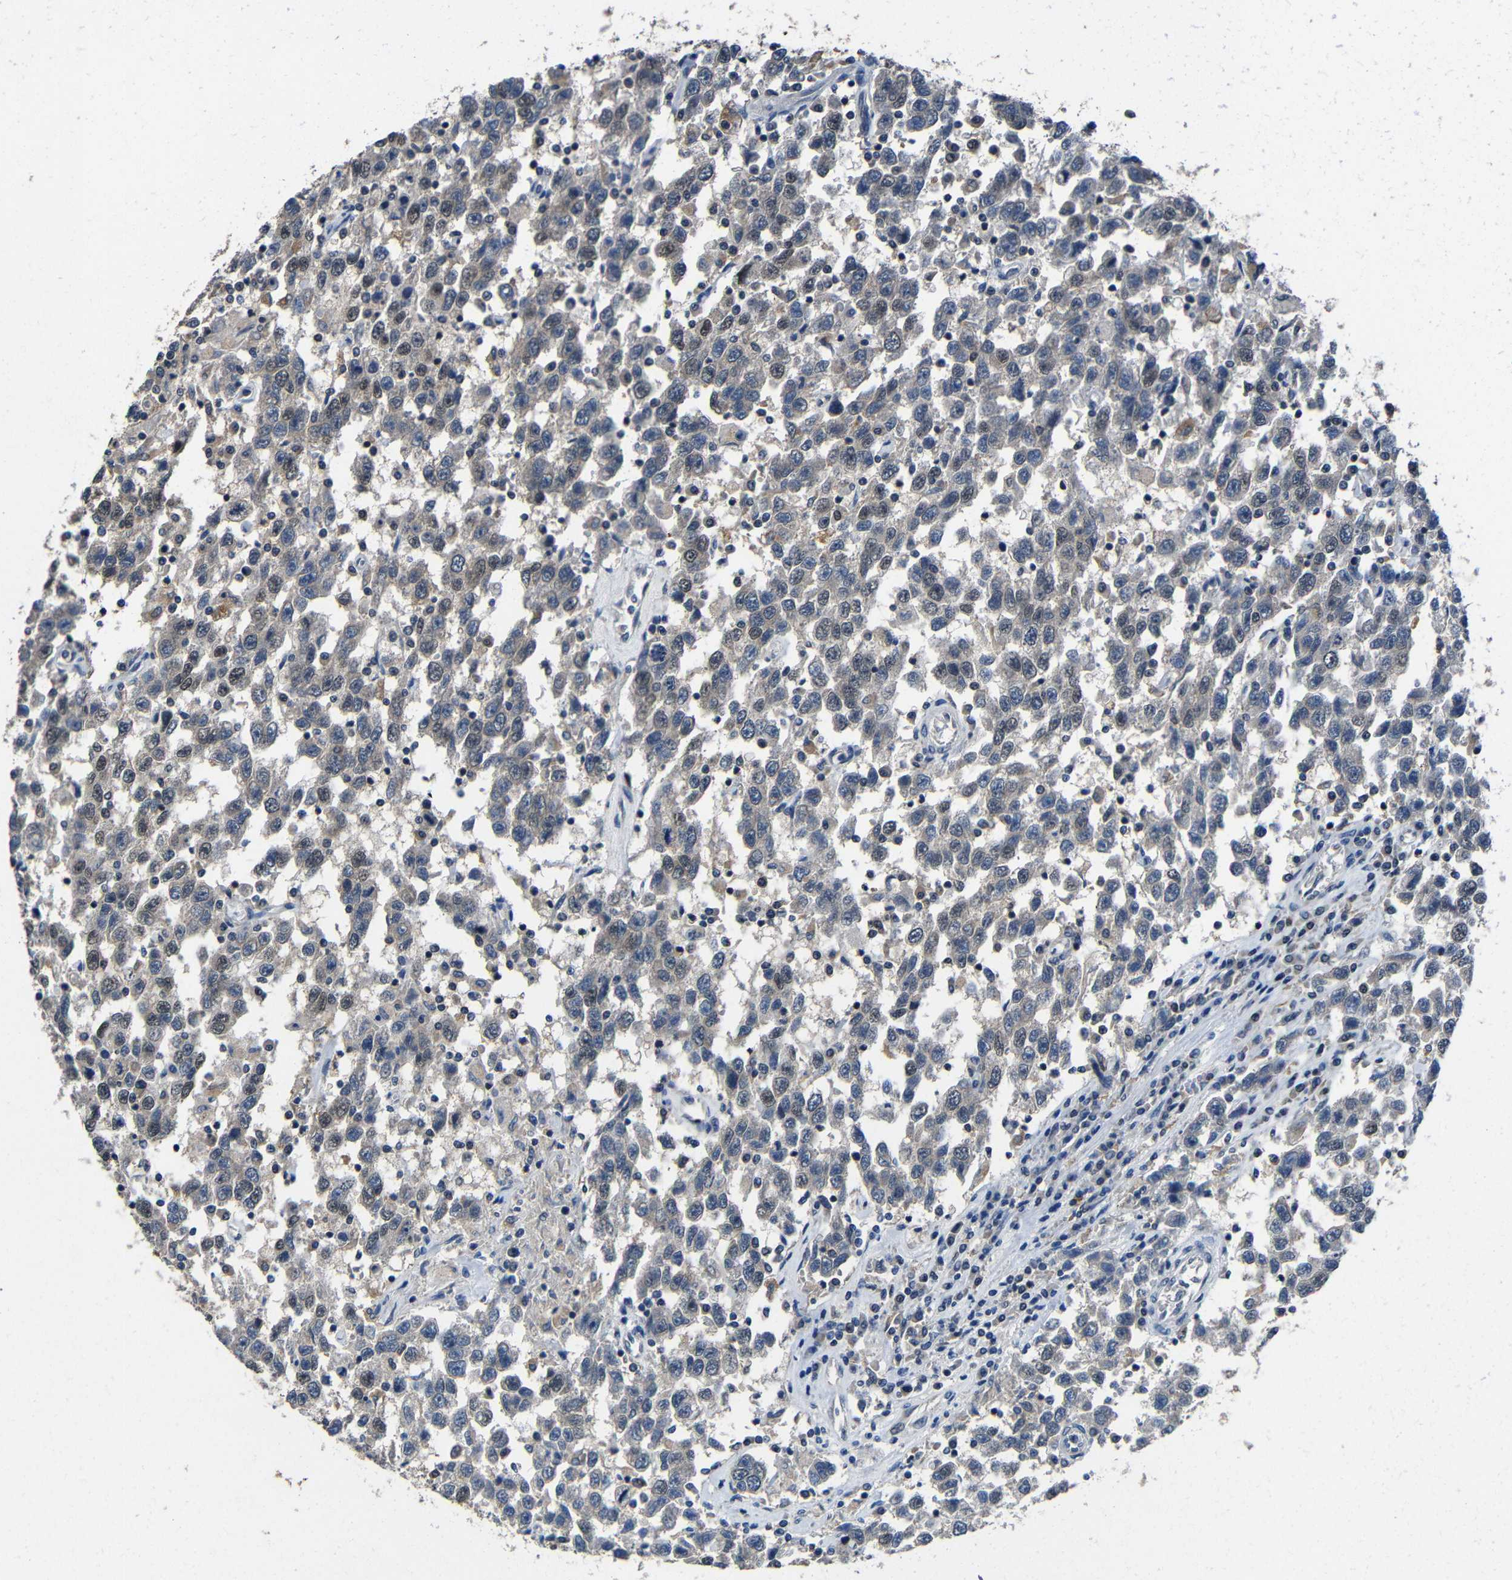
{"staining": {"intensity": "negative", "quantity": "none", "location": "none"}, "tissue": "testis cancer", "cell_type": "Tumor cells", "image_type": "cancer", "snomed": [{"axis": "morphology", "description": "Seminoma, NOS"}, {"axis": "topography", "description": "Testis"}], "caption": "An immunohistochemistry micrograph of seminoma (testis) is shown. There is no staining in tumor cells of seminoma (testis).", "gene": "C6orf89", "patient": {"sex": "male", "age": 41}}